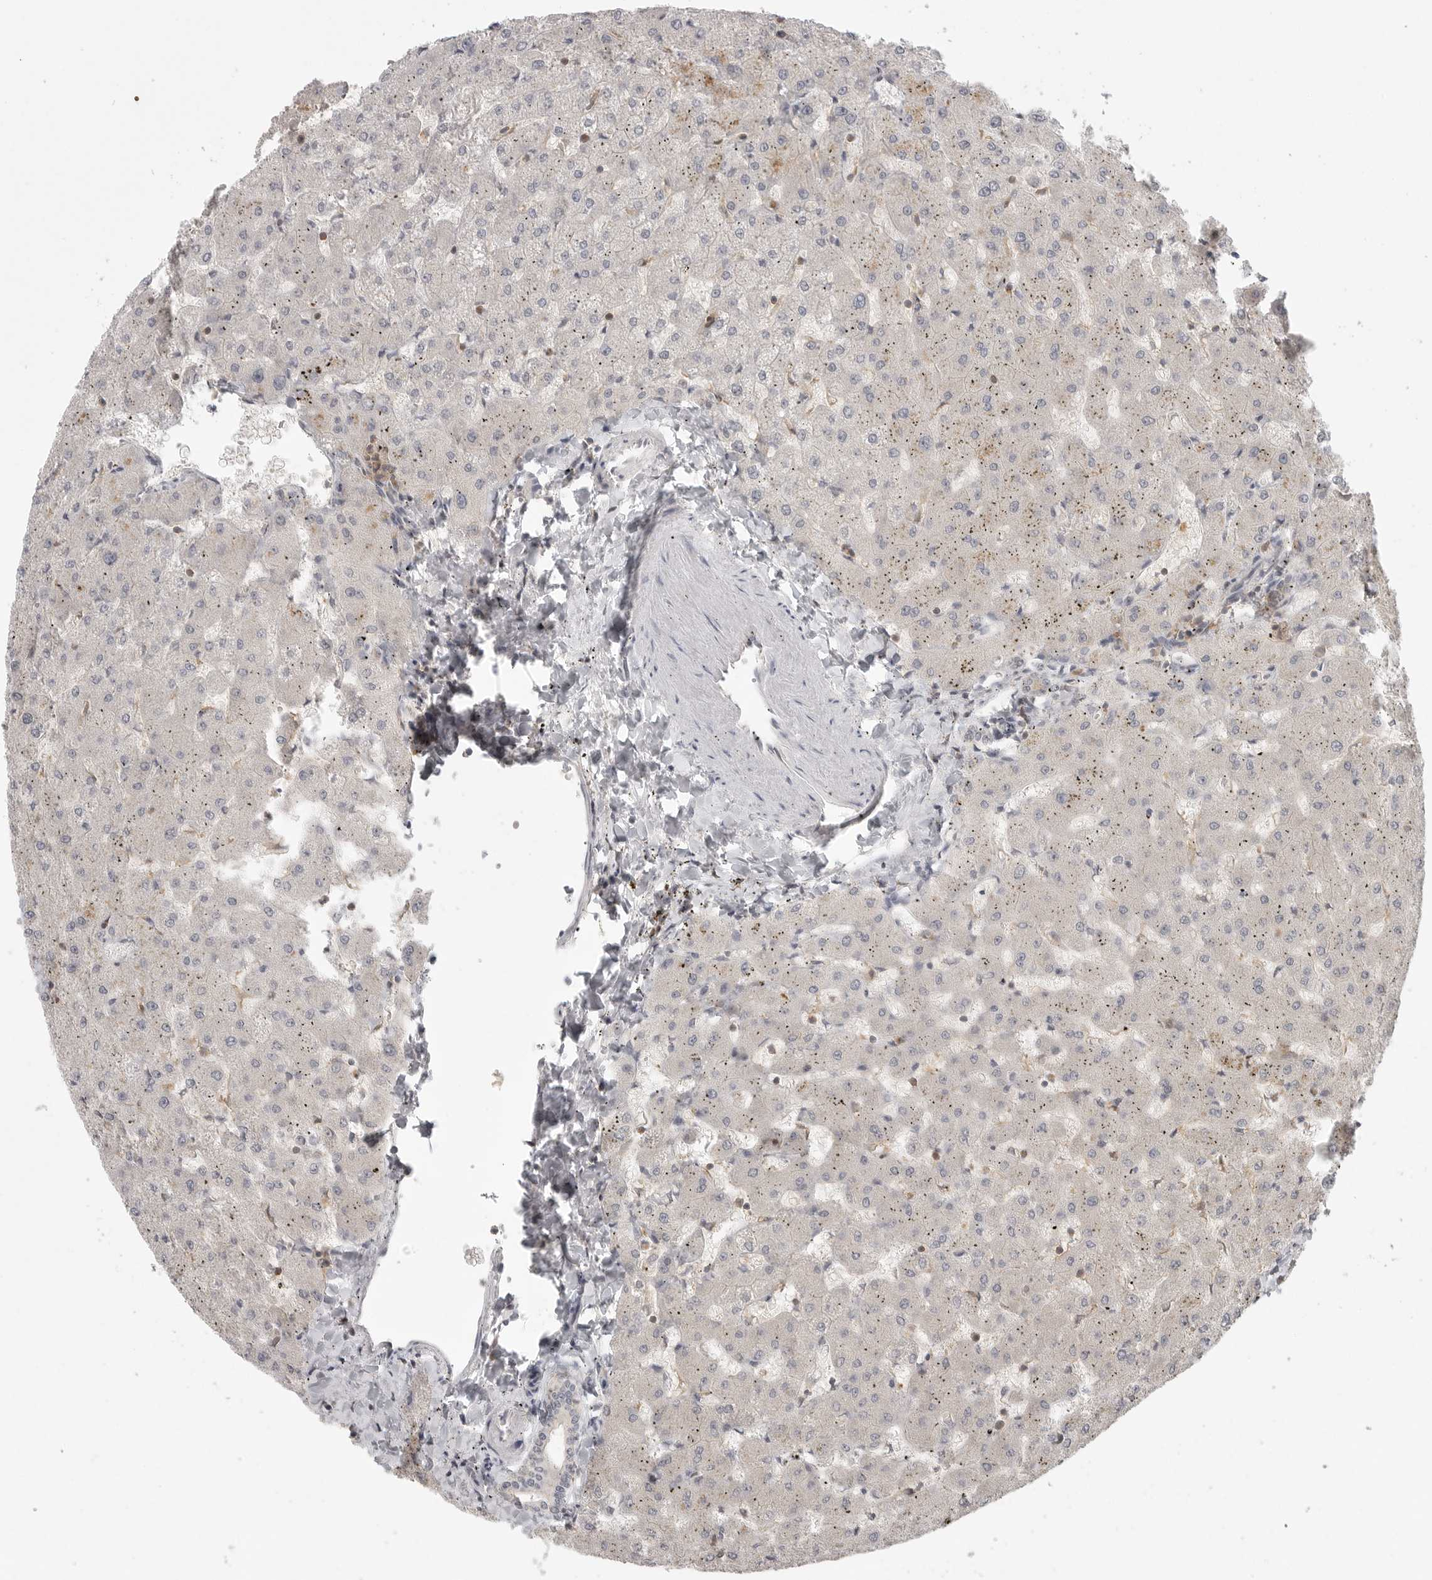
{"staining": {"intensity": "negative", "quantity": "none", "location": "none"}, "tissue": "liver", "cell_type": "Cholangiocytes", "image_type": "normal", "snomed": [{"axis": "morphology", "description": "Normal tissue, NOS"}, {"axis": "topography", "description": "Liver"}], "caption": "This is an immunohistochemistry (IHC) micrograph of unremarkable human liver. There is no staining in cholangiocytes.", "gene": "DBNL", "patient": {"sex": "female", "age": 63}}